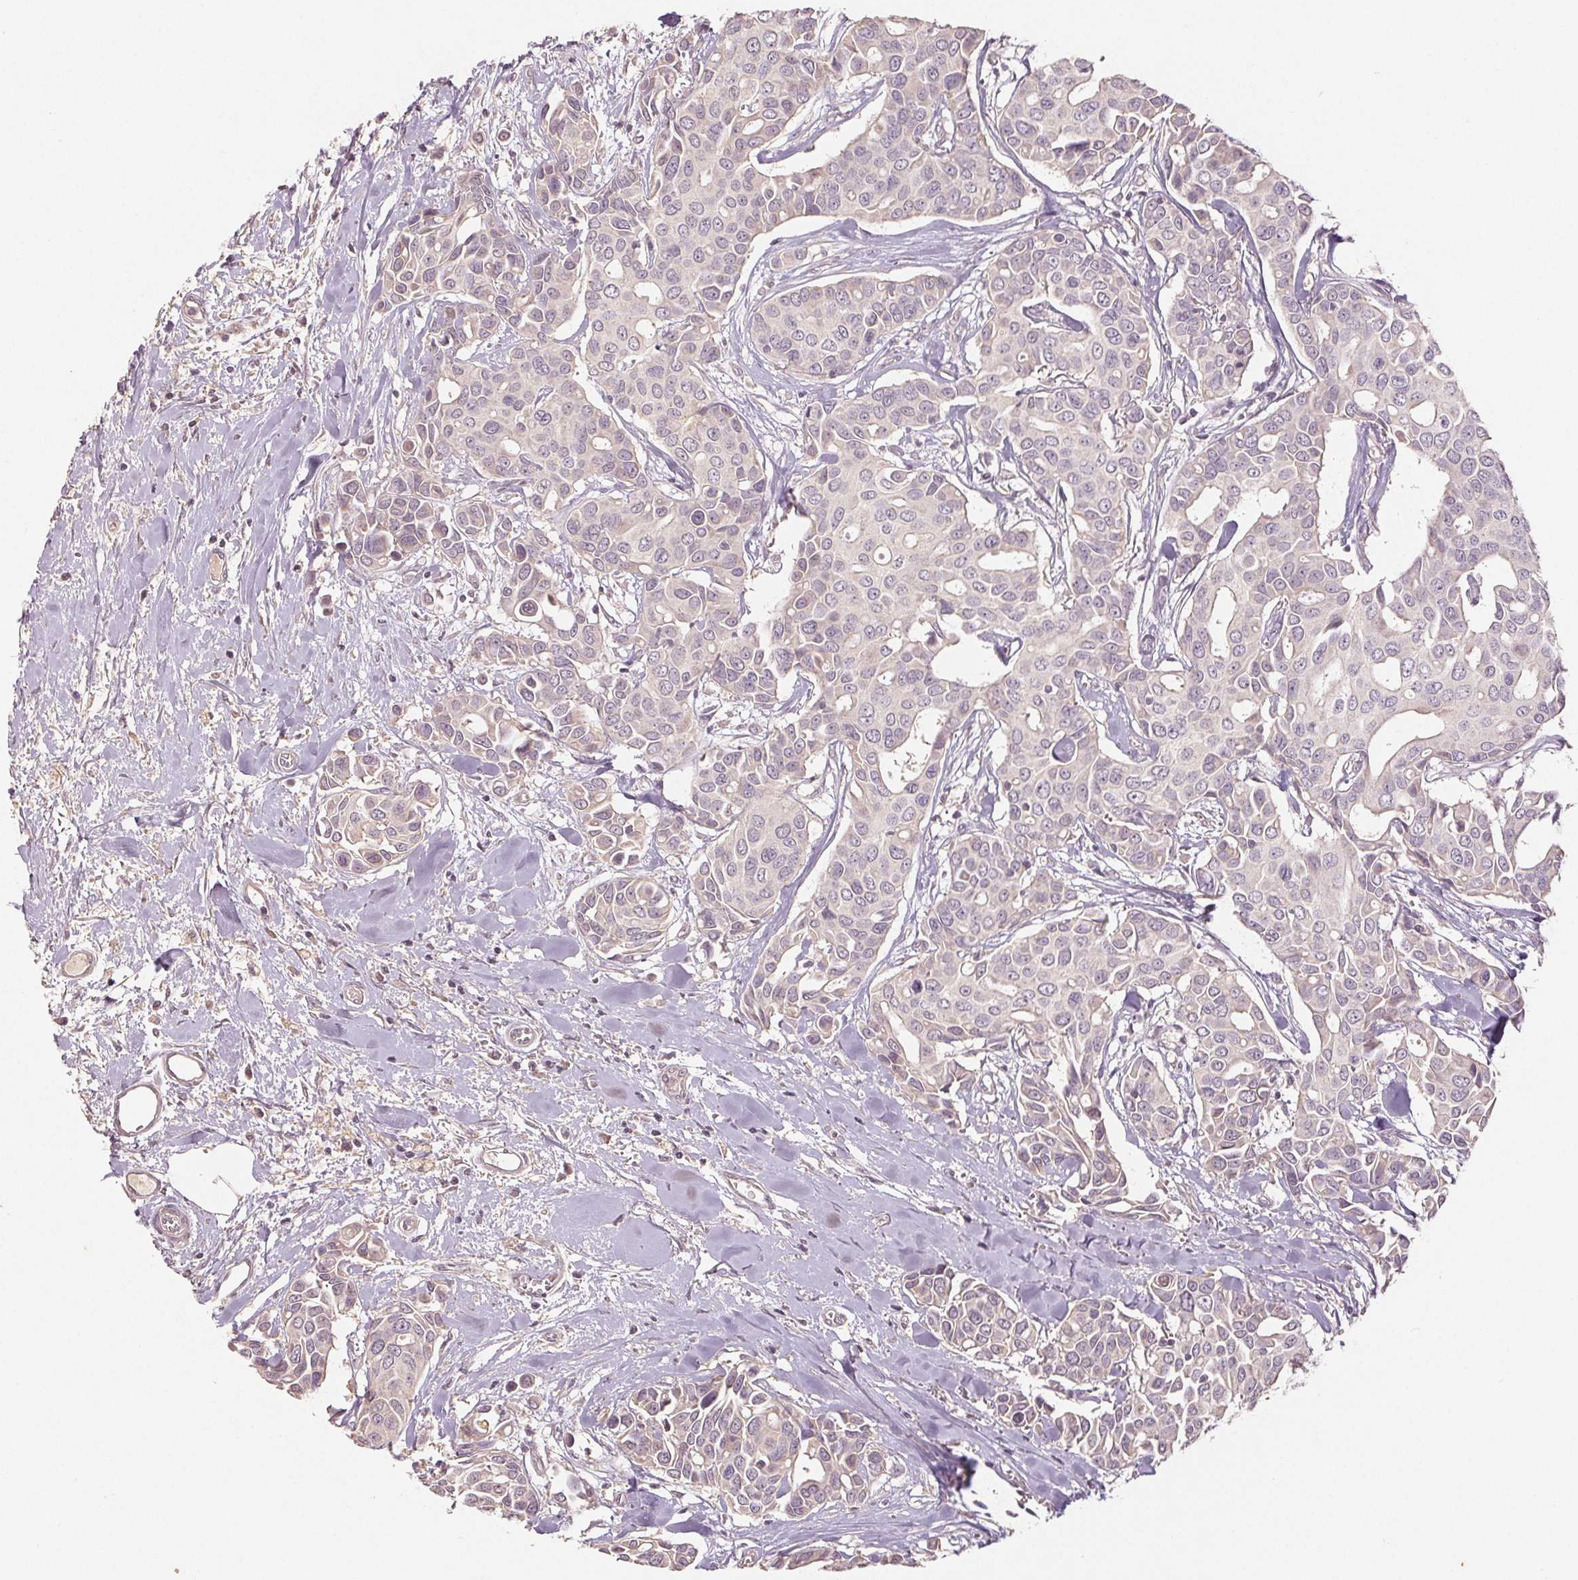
{"staining": {"intensity": "negative", "quantity": "none", "location": "none"}, "tissue": "breast cancer", "cell_type": "Tumor cells", "image_type": "cancer", "snomed": [{"axis": "morphology", "description": "Duct carcinoma"}, {"axis": "topography", "description": "Breast"}], "caption": "Micrograph shows no significant protein positivity in tumor cells of invasive ductal carcinoma (breast).", "gene": "COX14", "patient": {"sex": "female", "age": 54}}